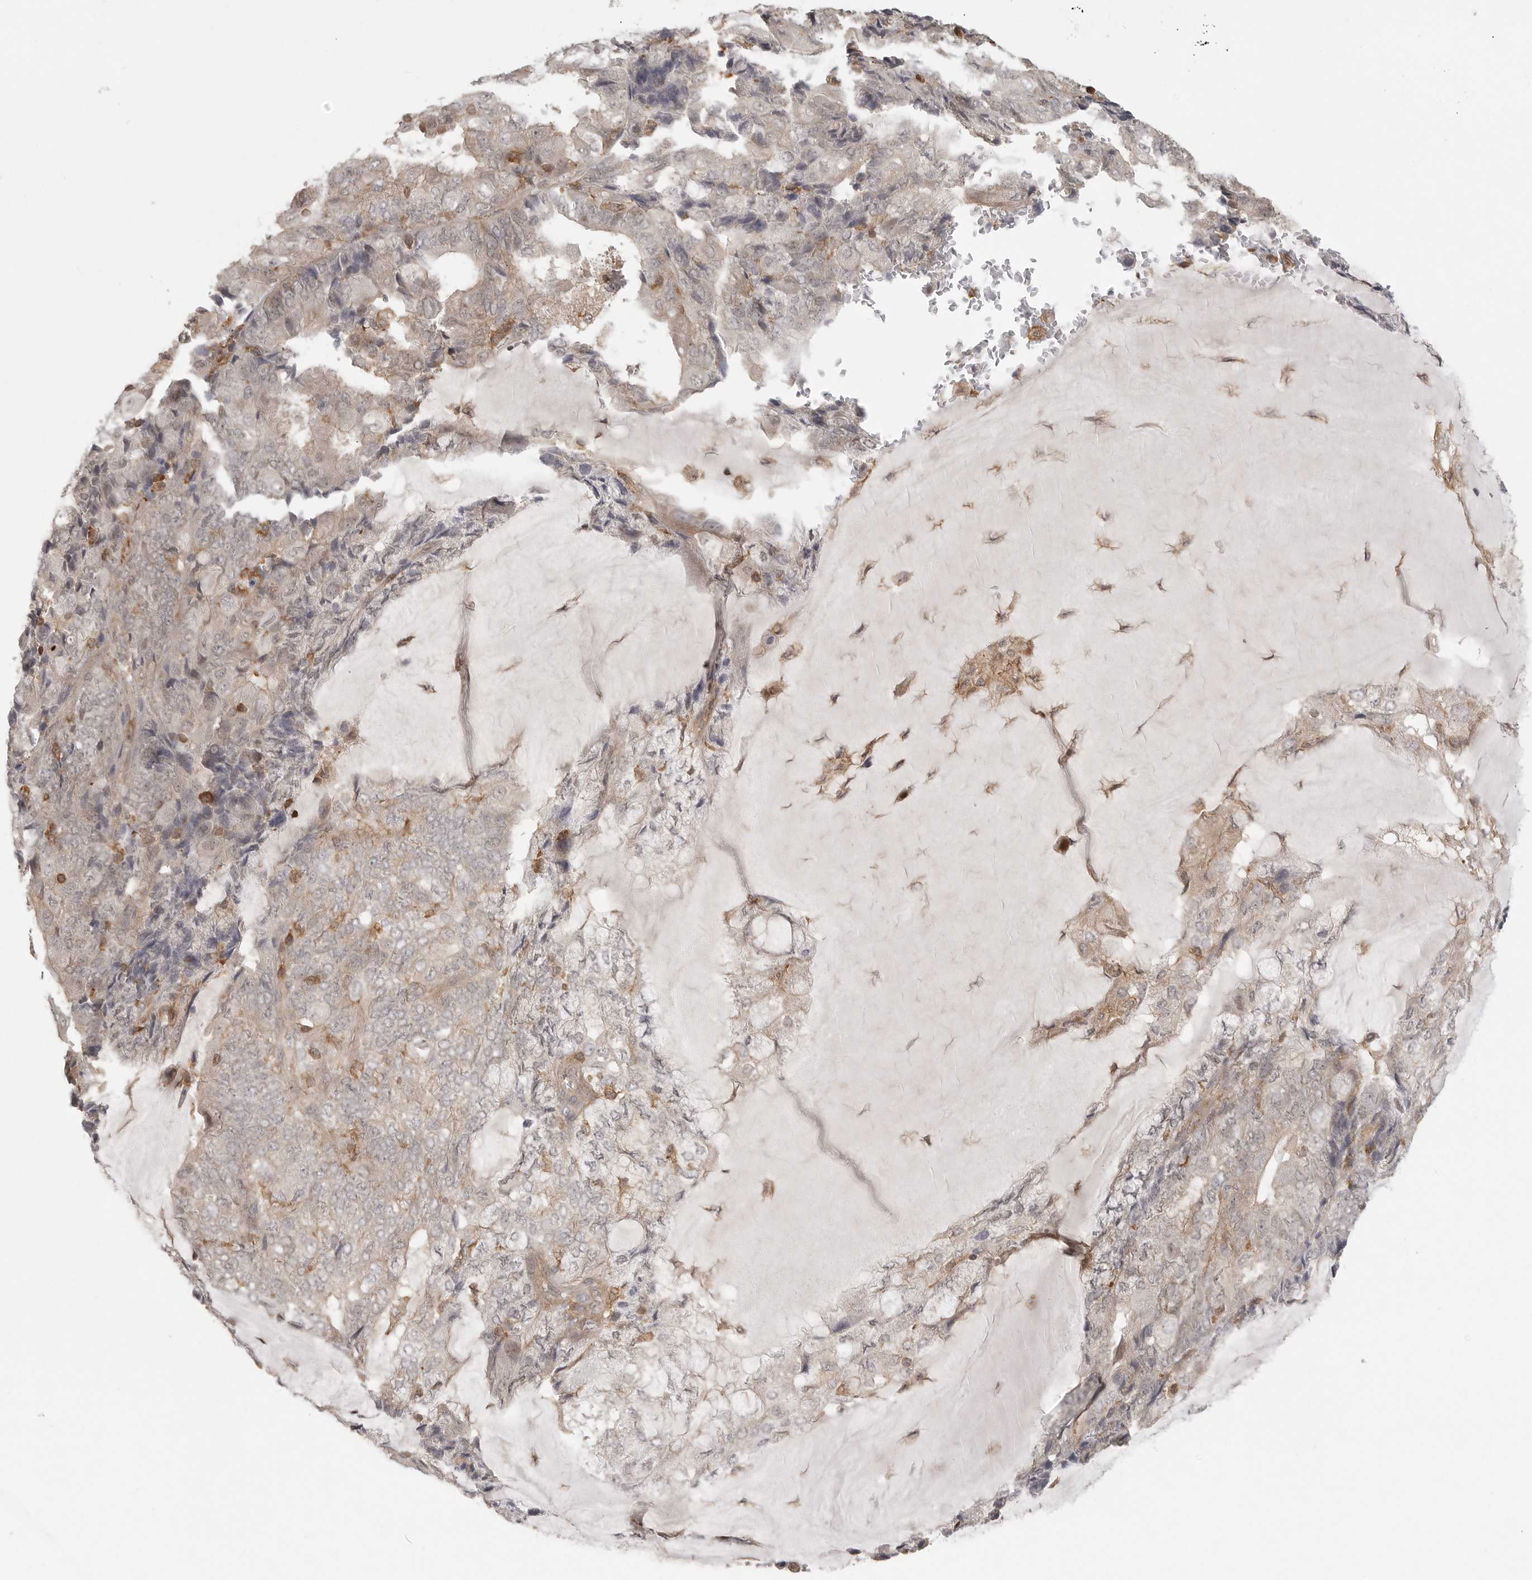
{"staining": {"intensity": "weak", "quantity": "<25%", "location": "cytoplasmic/membranous"}, "tissue": "endometrial cancer", "cell_type": "Tumor cells", "image_type": "cancer", "snomed": [{"axis": "morphology", "description": "Adenocarcinoma, NOS"}, {"axis": "topography", "description": "Endometrium"}], "caption": "Human adenocarcinoma (endometrial) stained for a protein using IHC displays no positivity in tumor cells.", "gene": "DBNL", "patient": {"sex": "female", "age": 81}}